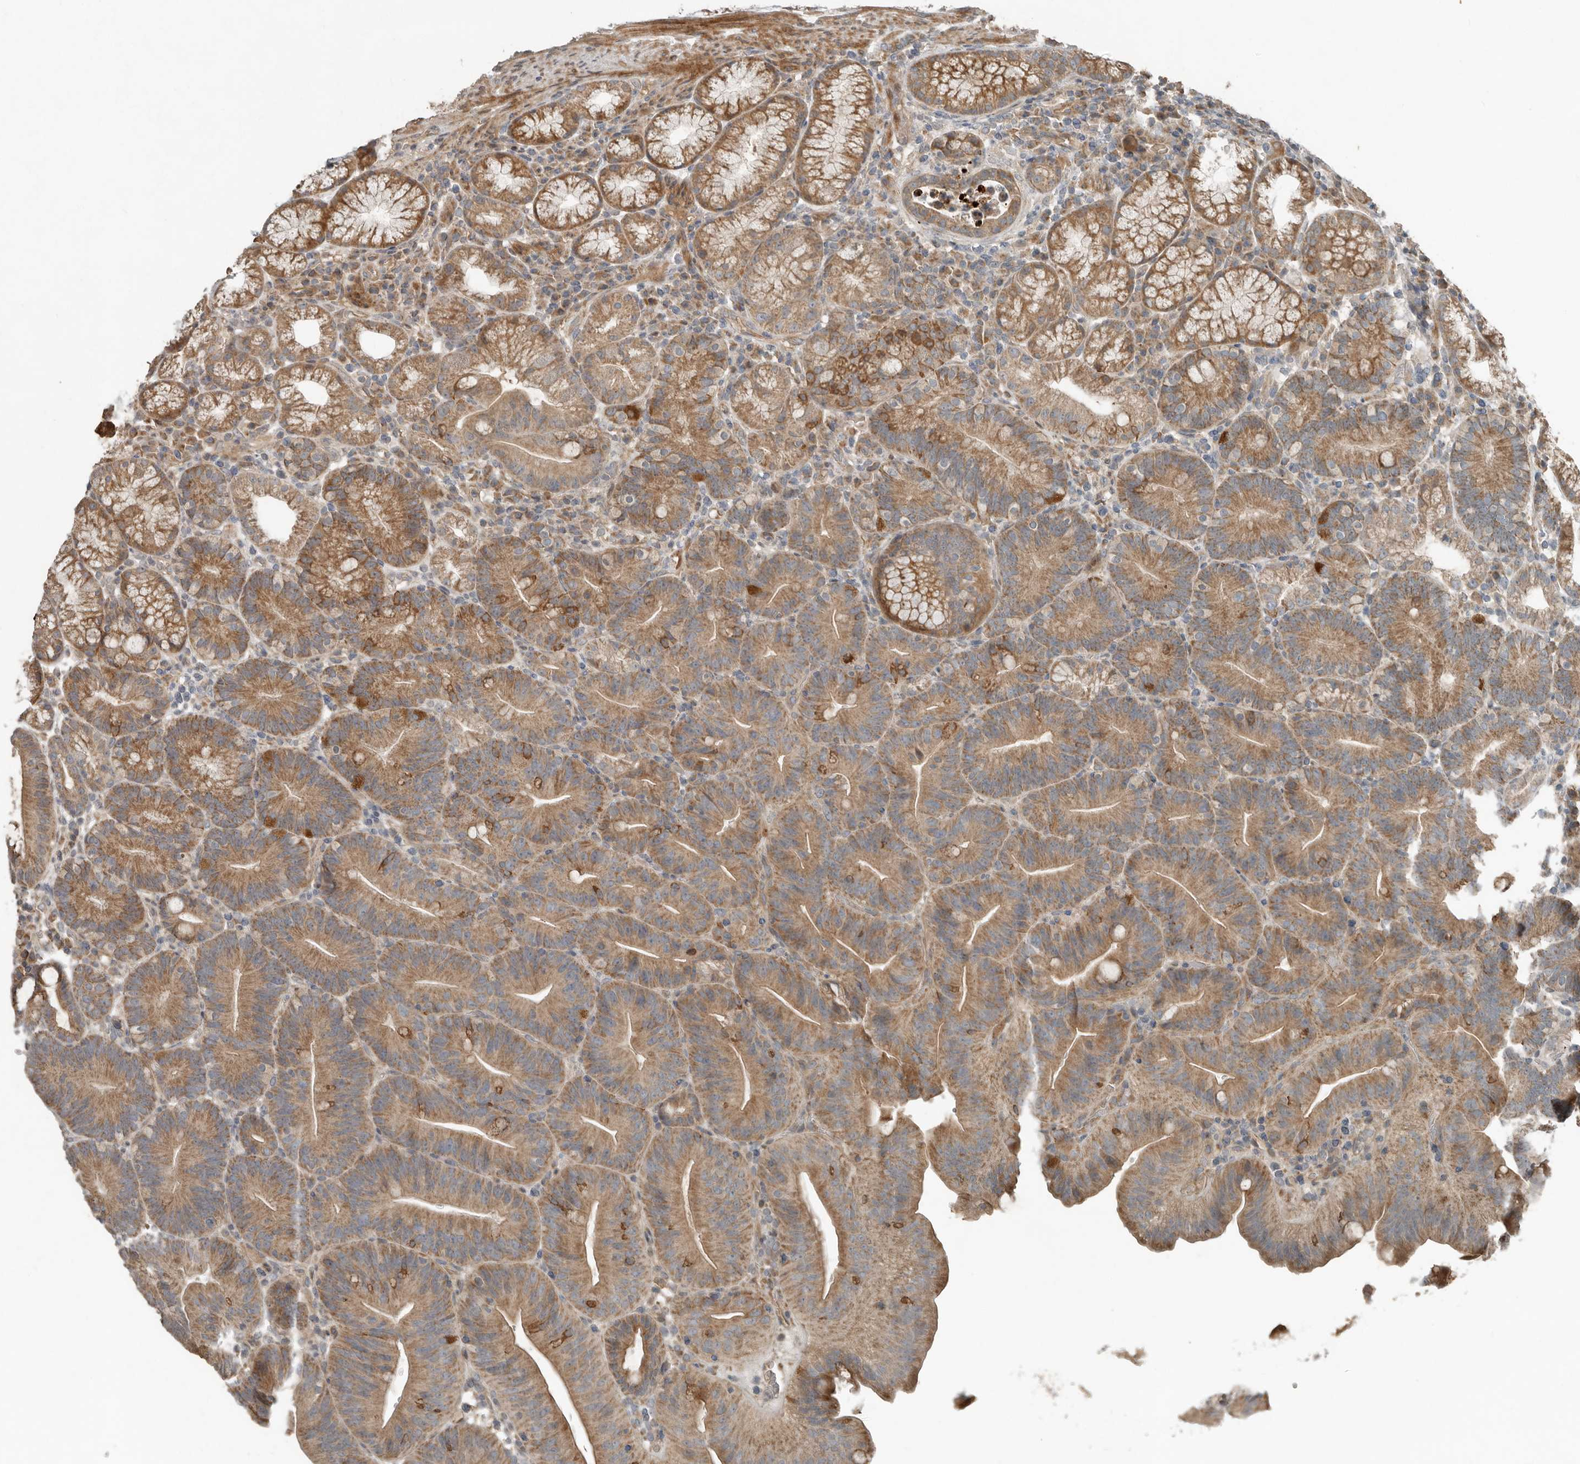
{"staining": {"intensity": "moderate", "quantity": ">75%", "location": "cytoplasmic/membranous"}, "tissue": "duodenum", "cell_type": "Glandular cells", "image_type": "normal", "snomed": [{"axis": "morphology", "description": "Normal tissue, NOS"}, {"axis": "topography", "description": "Duodenum"}], "caption": "Glandular cells display medium levels of moderate cytoplasmic/membranous positivity in approximately >75% of cells in unremarkable human duodenum.", "gene": "SLC6A7", "patient": {"sex": "male", "age": 54}}